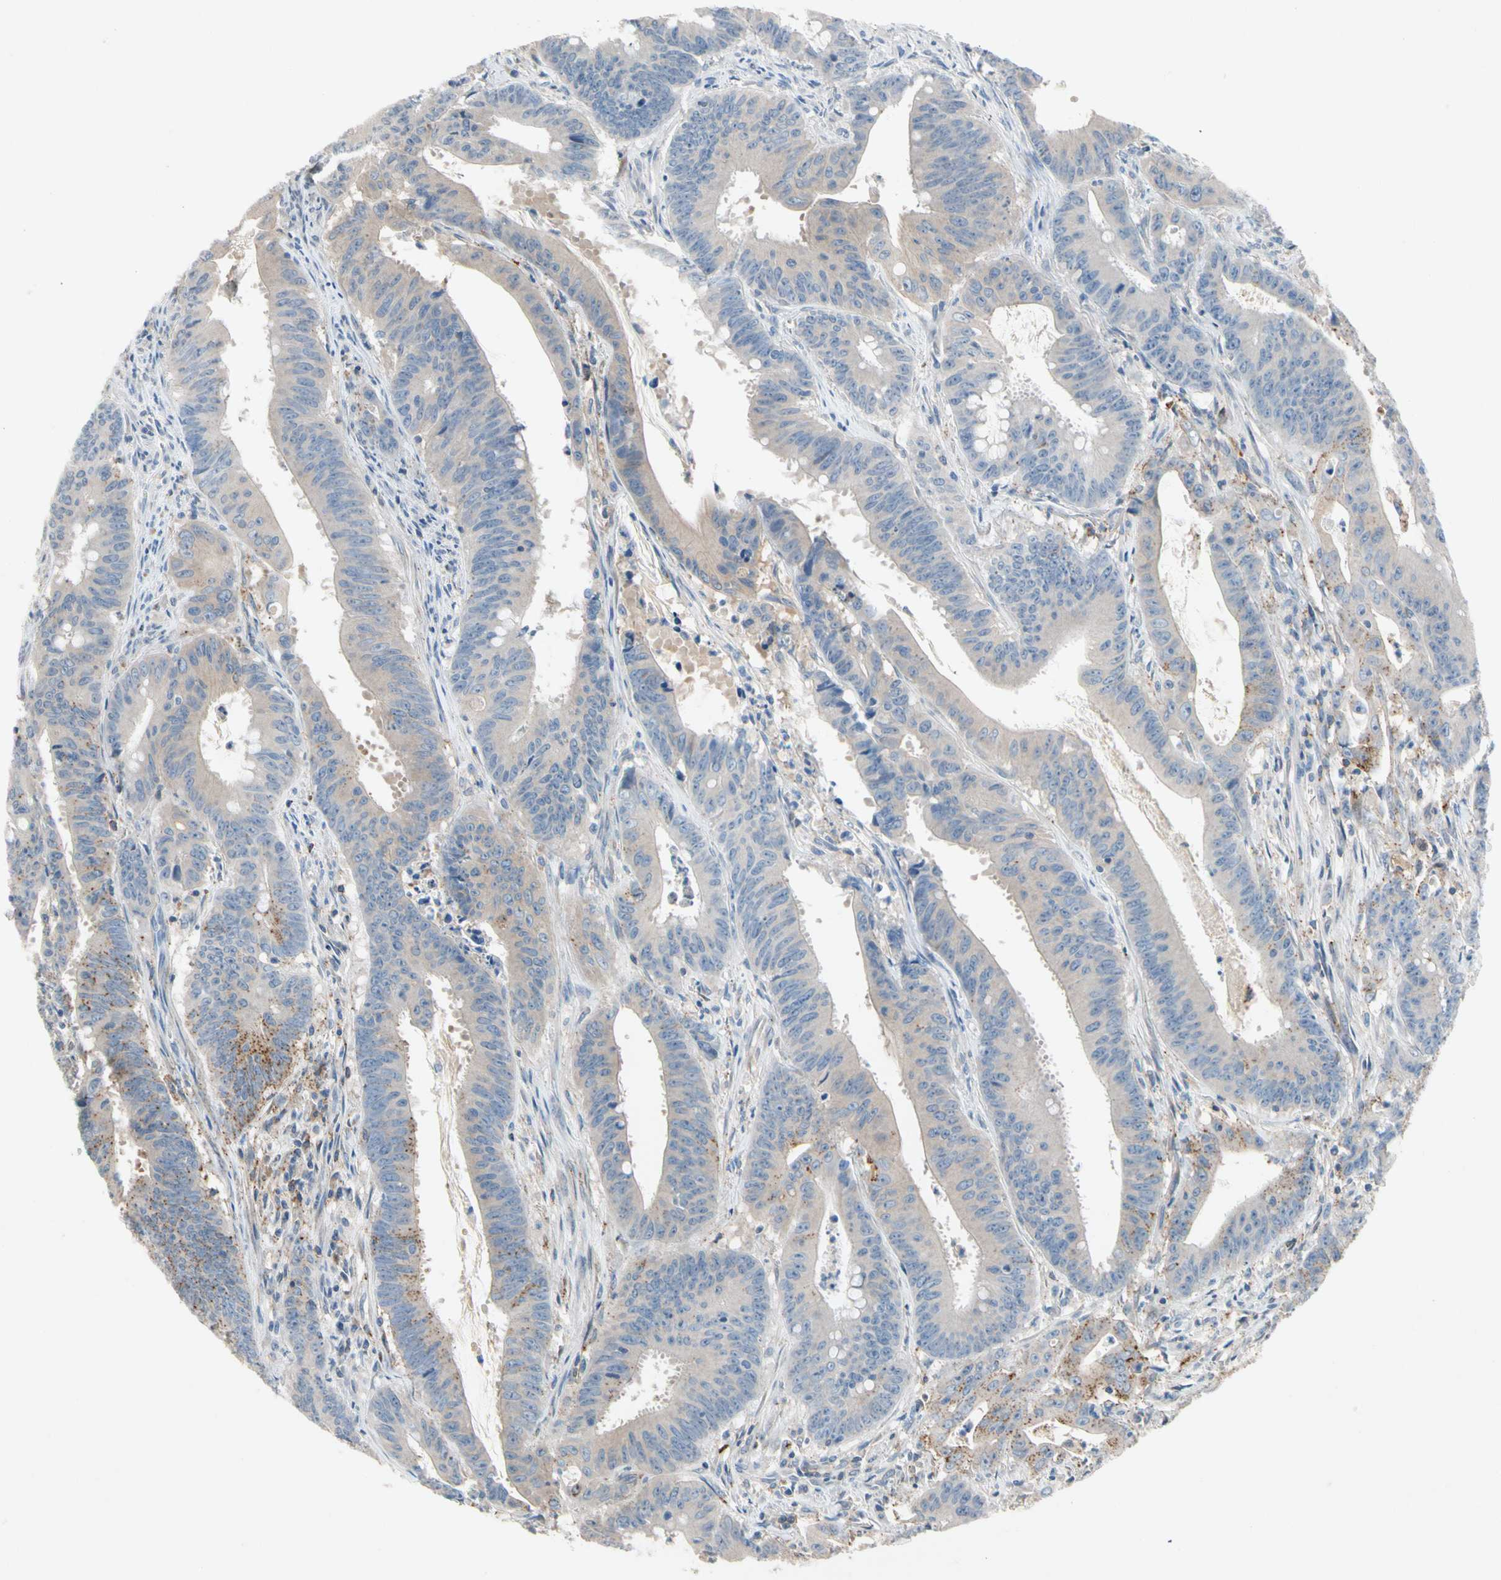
{"staining": {"intensity": "strong", "quantity": "25%-75%", "location": "cytoplasmic/membranous"}, "tissue": "colorectal cancer", "cell_type": "Tumor cells", "image_type": "cancer", "snomed": [{"axis": "morphology", "description": "Adenocarcinoma, NOS"}, {"axis": "topography", "description": "Colon"}], "caption": "The photomicrograph shows immunohistochemical staining of colorectal cancer (adenocarcinoma). There is strong cytoplasmic/membranous positivity is appreciated in approximately 25%-75% of tumor cells.", "gene": "NDFIP2", "patient": {"sex": "male", "age": 45}}